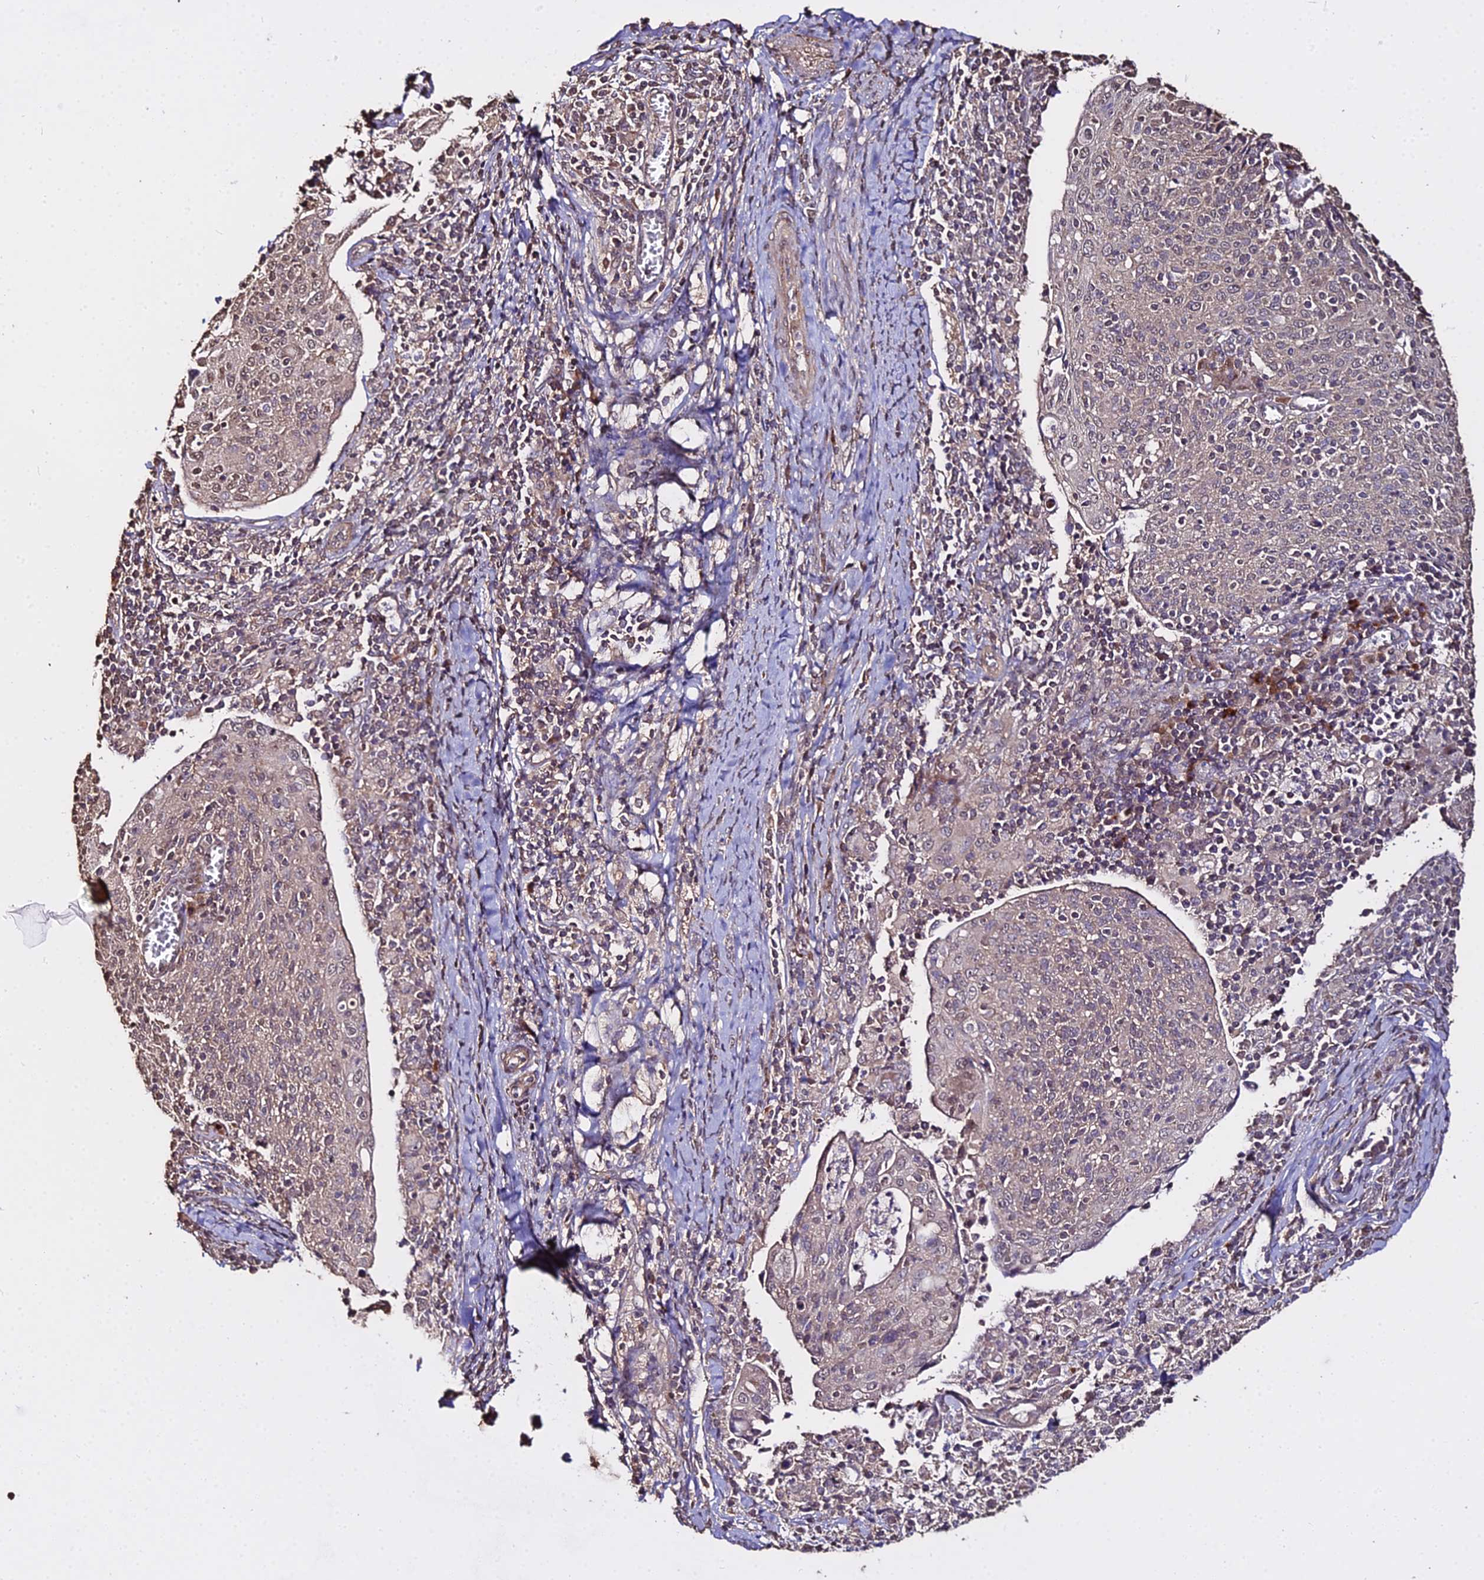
{"staining": {"intensity": "weak", "quantity": "<25%", "location": "nuclear"}, "tissue": "cervical cancer", "cell_type": "Tumor cells", "image_type": "cancer", "snomed": [{"axis": "morphology", "description": "Squamous cell carcinoma, NOS"}, {"axis": "topography", "description": "Cervix"}], "caption": "Immunohistochemistry image of neoplastic tissue: squamous cell carcinoma (cervical) stained with DAB (3,3'-diaminobenzidine) exhibits no significant protein expression in tumor cells.", "gene": "METTL13", "patient": {"sex": "female", "age": 52}}